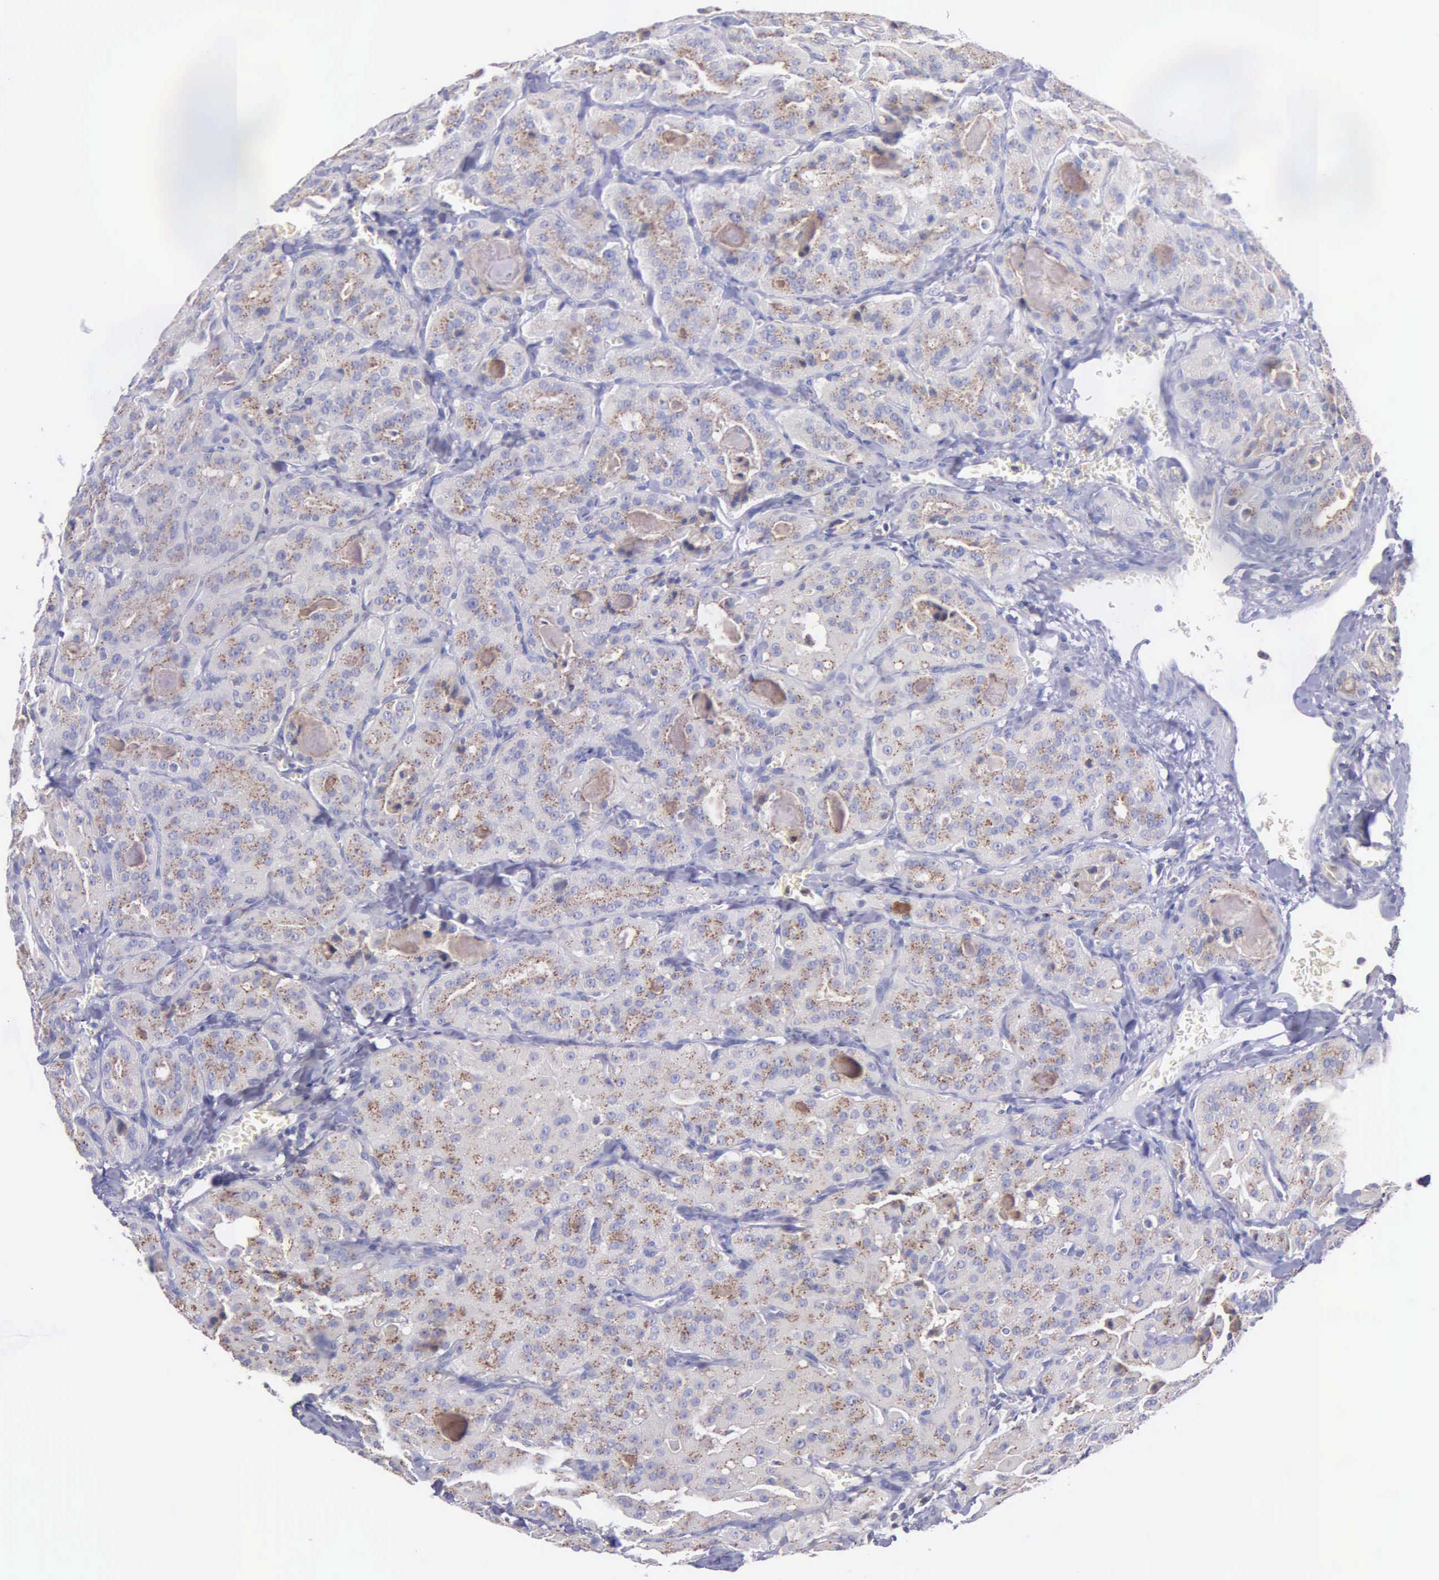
{"staining": {"intensity": "weak", "quantity": "25%-75%", "location": "cytoplasmic/membranous"}, "tissue": "thyroid cancer", "cell_type": "Tumor cells", "image_type": "cancer", "snomed": [{"axis": "morphology", "description": "Carcinoma, NOS"}, {"axis": "topography", "description": "Thyroid gland"}], "caption": "Approximately 25%-75% of tumor cells in human carcinoma (thyroid) exhibit weak cytoplasmic/membranous protein positivity as visualized by brown immunohistochemical staining.", "gene": "MIA2", "patient": {"sex": "male", "age": 76}}